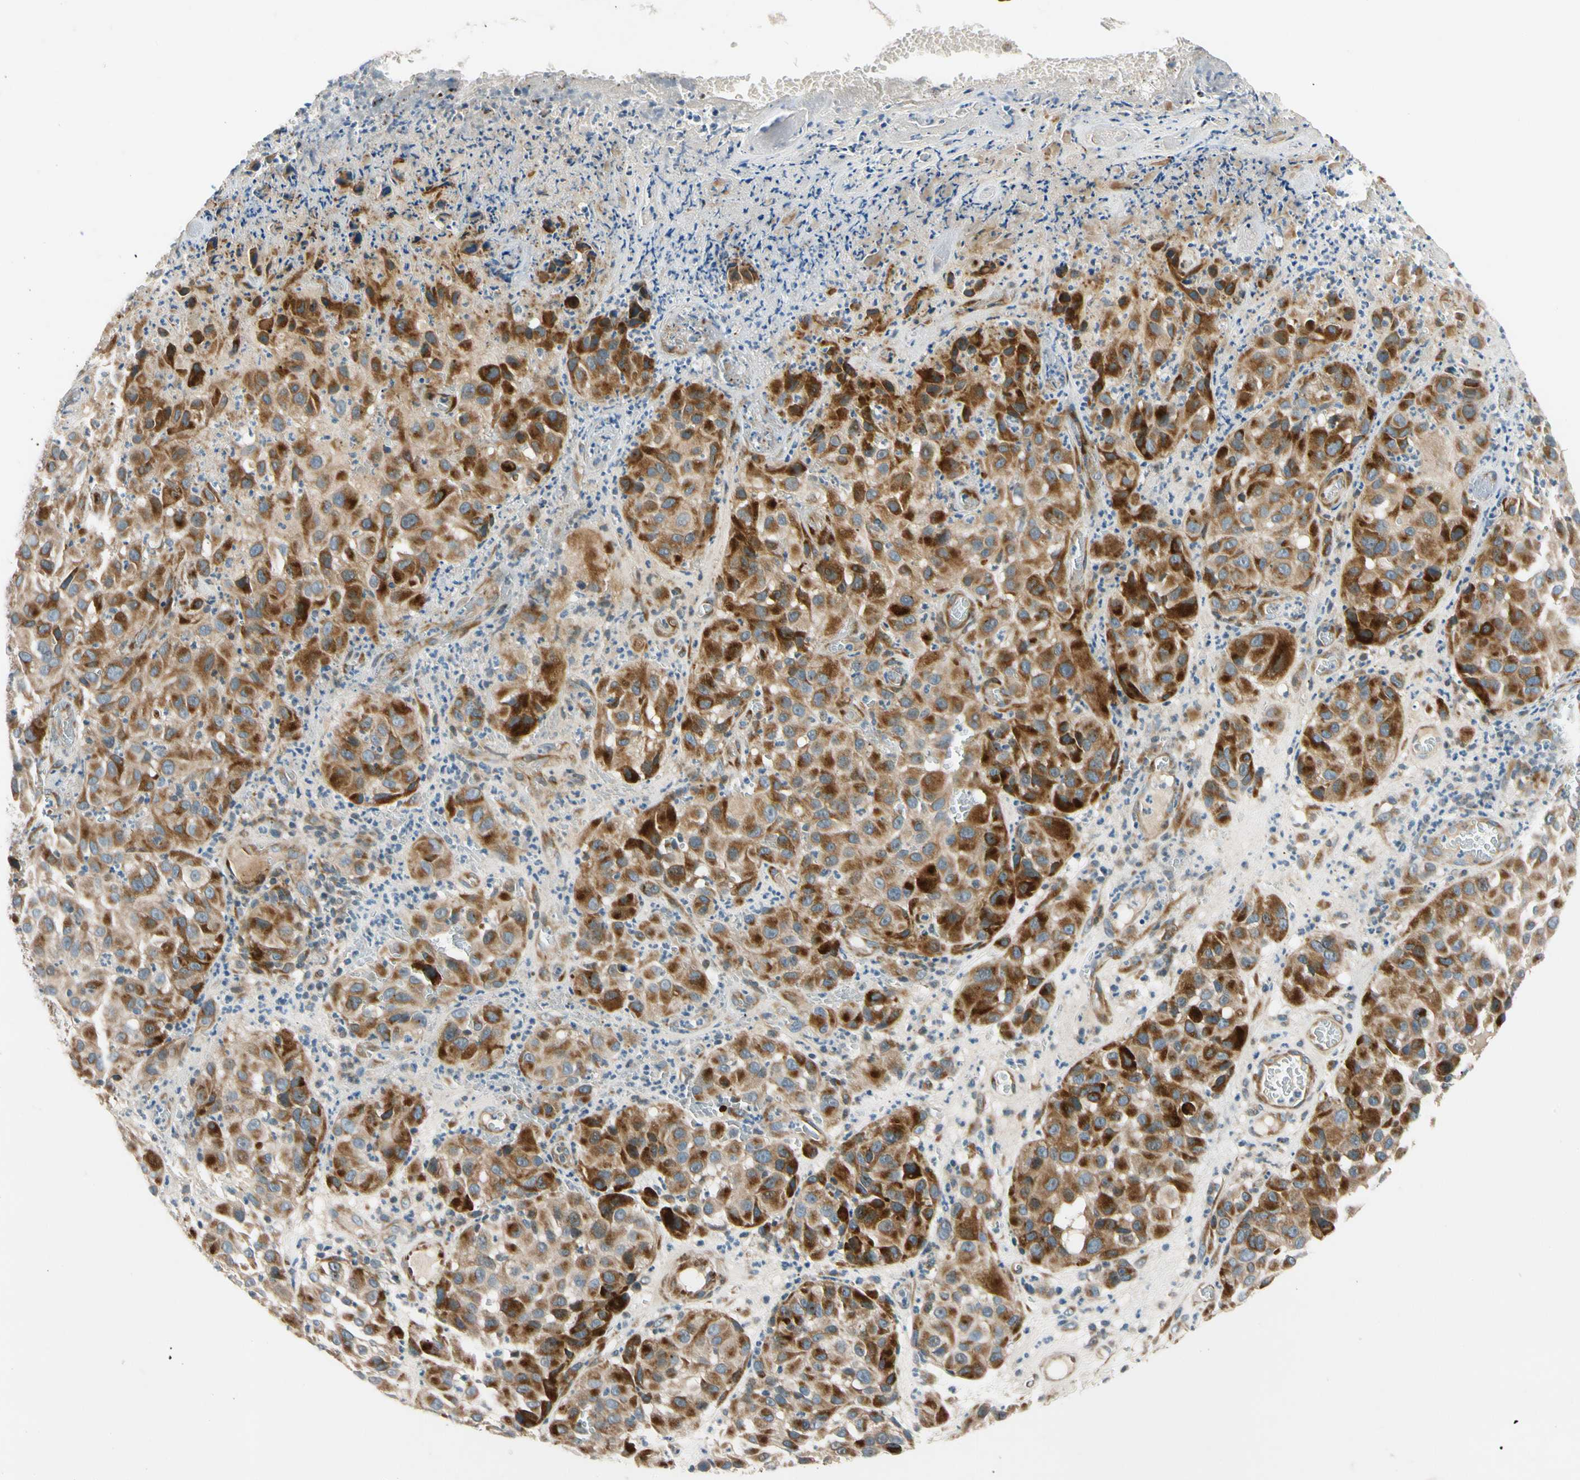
{"staining": {"intensity": "strong", "quantity": ">75%", "location": "cytoplasmic/membranous"}, "tissue": "melanoma", "cell_type": "Tumor cells", "image_type": "cancer", "snomed": [{"axis": "morphology", "description": "Malignant melanoma, NOS"}, {"axis": "topography", "description": "Skin"}], "caption": "An image of human malignant melanoma stained for a protein exhibits strong cytoplasmic/membranous brown staining in tumor cells.", "gene": "MST1R", "patient": {"sex": "female", "age": 21}}